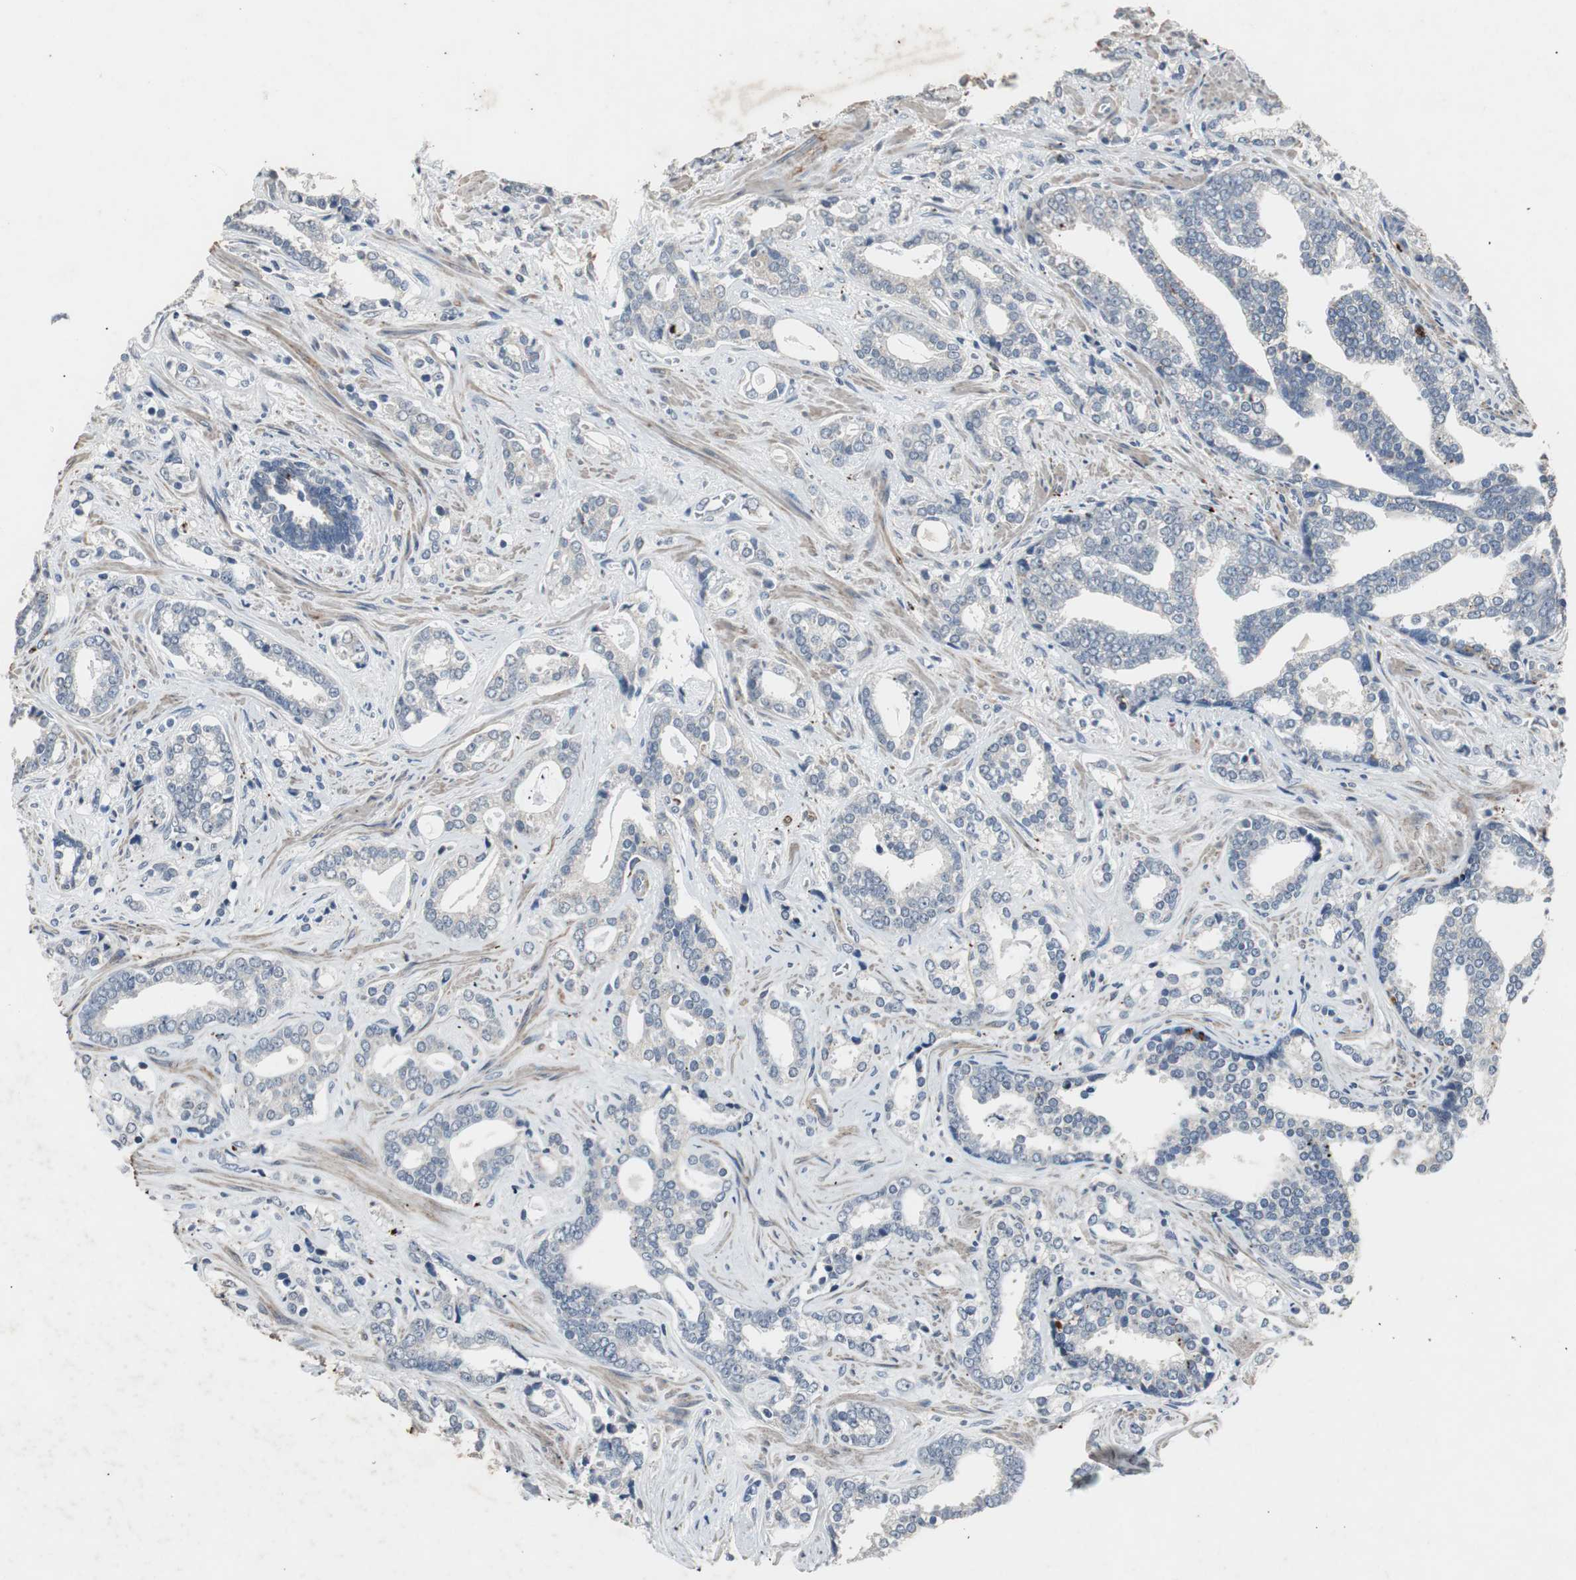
{"staining": {"intensity": "negative", "quantity": "none", "location": "none"}, "tissue": "prostate cancer", "cell_type": "Tumor cells", "image_type": "cancer", "snomed": [{"axis": "morphology", "description": "Adenocarcinoma, High grade"}, {"axis": "topography", "description": "Prostate"}], "caption": "An image of human prostate cancer (adenocarcinoma (high-grade)) is negative for staining in tumor cells. Nuclei are stained in blue.", "gene": "PCYT1B", "patient": {"sex": "male", "age": 67}}